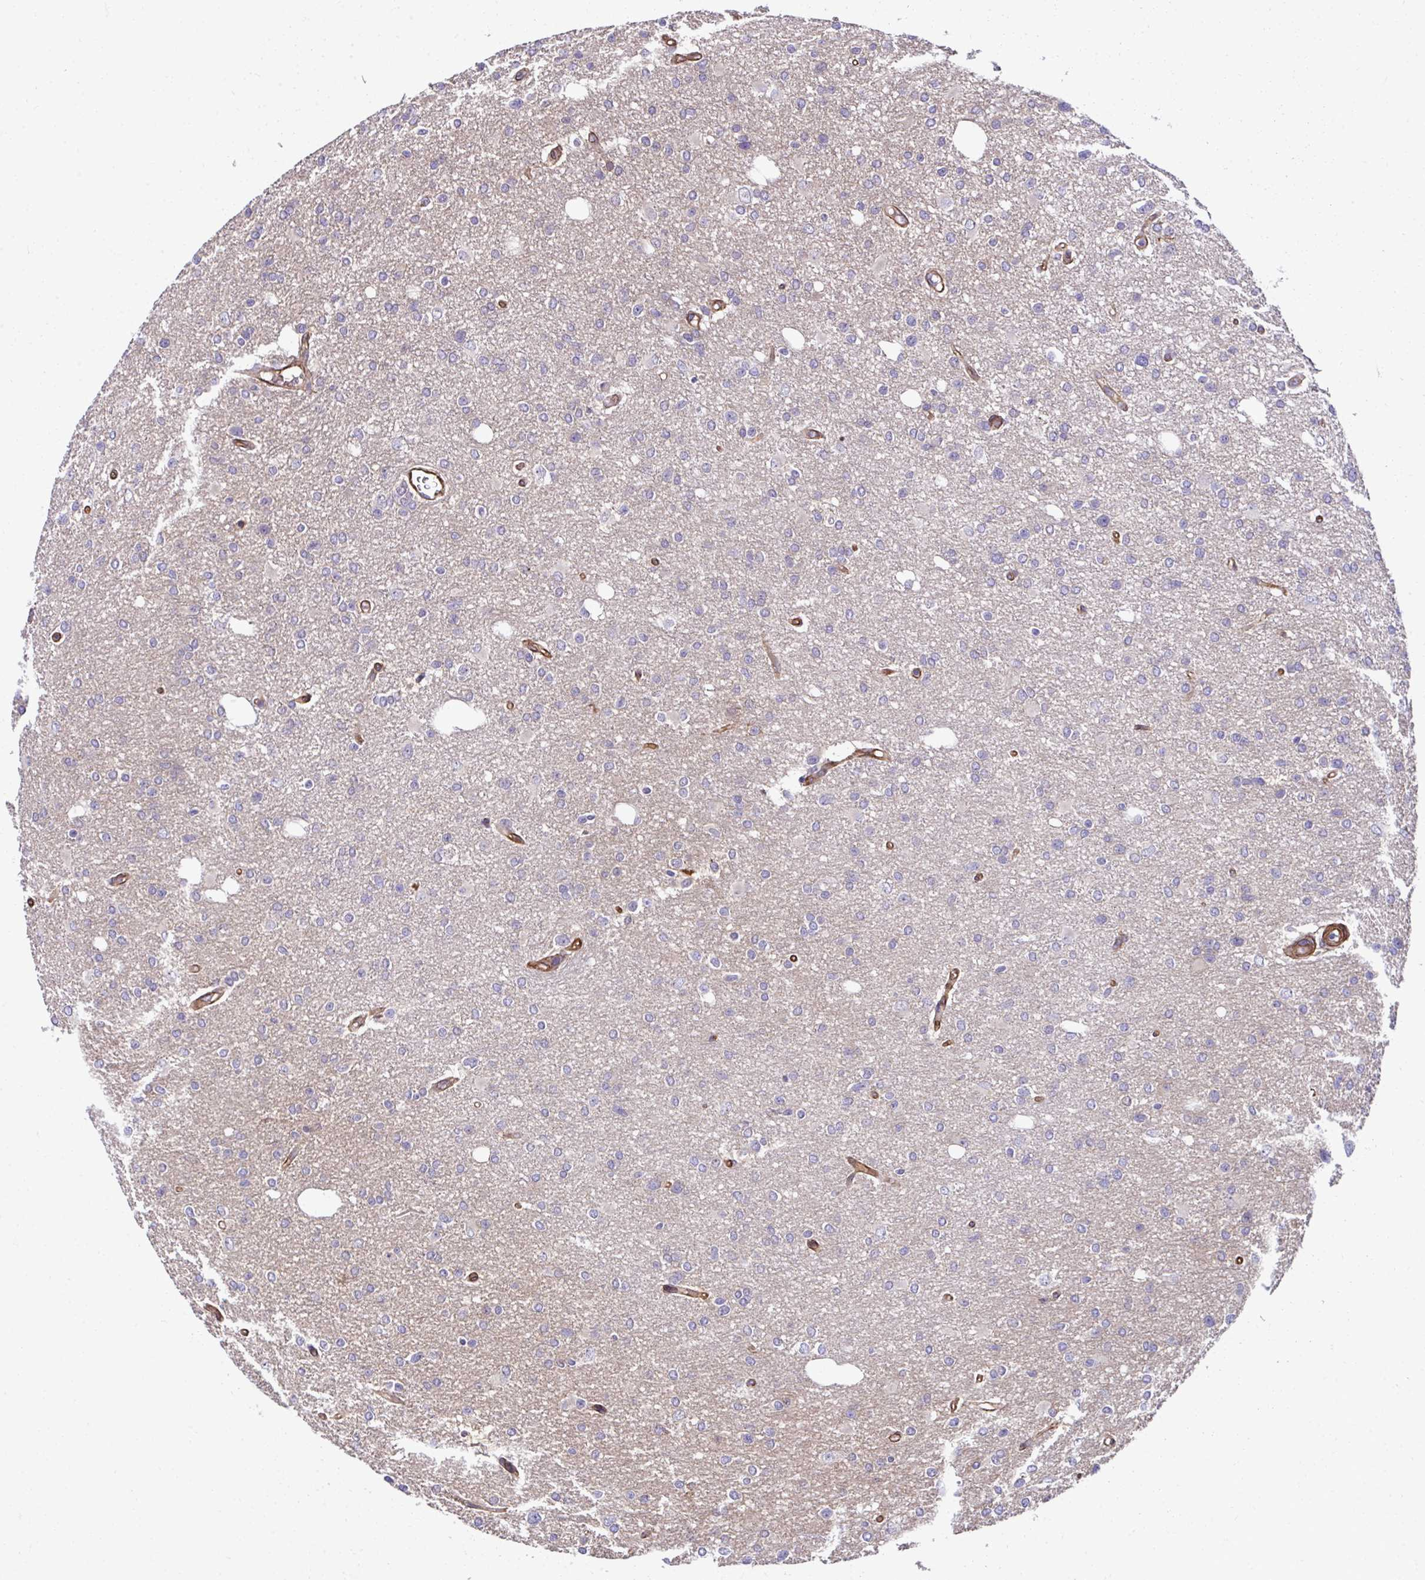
{"staining": {"intensity": "negative", "quantity": "none", "location": "none"}, "tissue": "glioma", "cell_type": "Tumor cells", "image_type": "cancer", "snomed": [{"axis": "morphology", "description": "Glioma, malignant, Low grade"}, {"axis": "topography", "description": "Brain"}], "caption": "An image of malignant glioma (low-grade) stained for a protein demonstrates no brown staining in tumor cells. (Immunohistochemistry (ihc), brightfield microscopy, high magnification).", "gene": "TRIM52", "patient": {"sex": "male", "age": 26}}